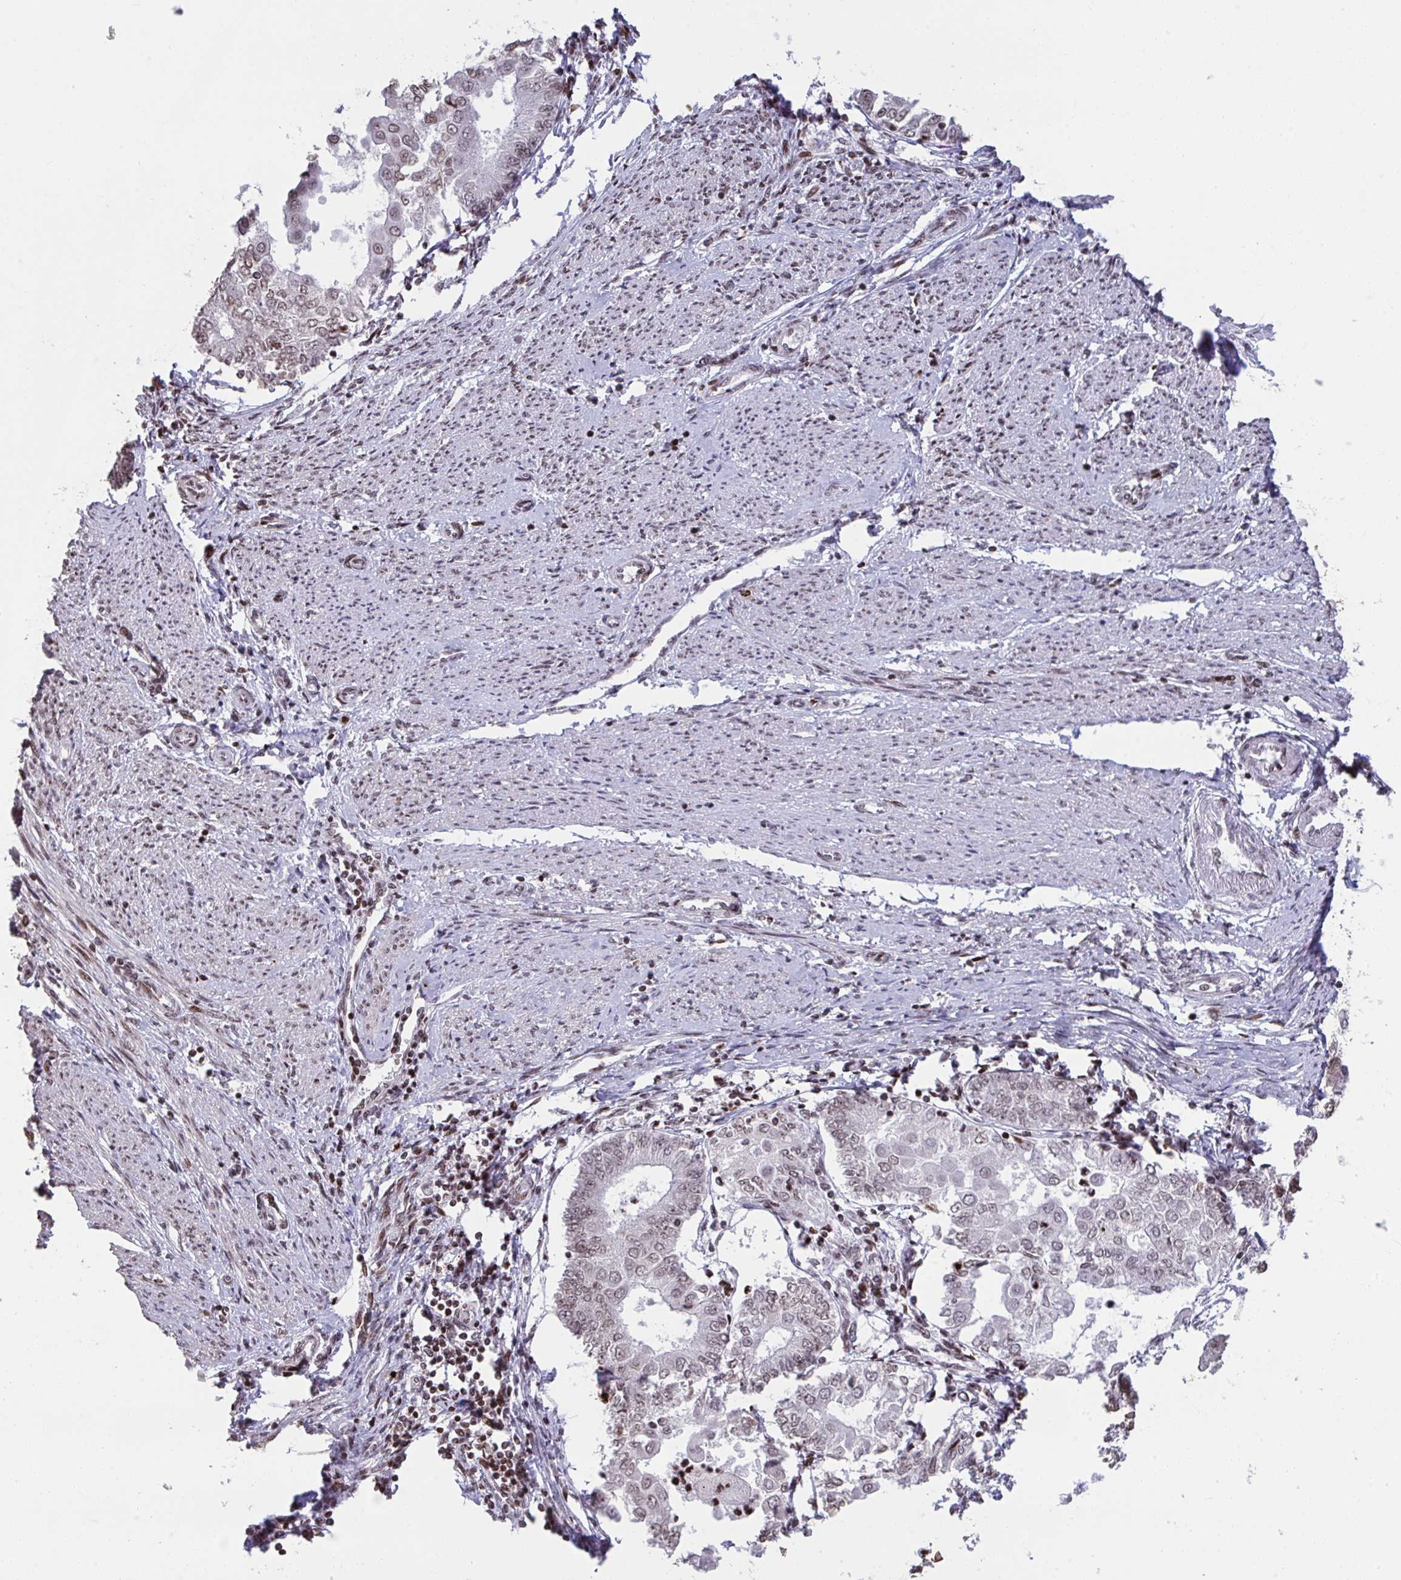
{"staining": {"intensity": "moderate", "quantity": "25%-75%", "location": "nuclear"}, "tissue": "endometrial cancer", "cell_type": "Tumor cells", "image_type": "cancer", "snomed": [{"axis": "morphology", "description": "Adenocarcinoma, NOS"}, {"axis": "topography", "description": "Endometrium"}], "caption": "A micrograph of human endometrial cancer stained for a protein shows moderate nuclear brown staining in tumor cells.", "gene": "NIP7", "patient": {"sex": "female", "age": 68}}